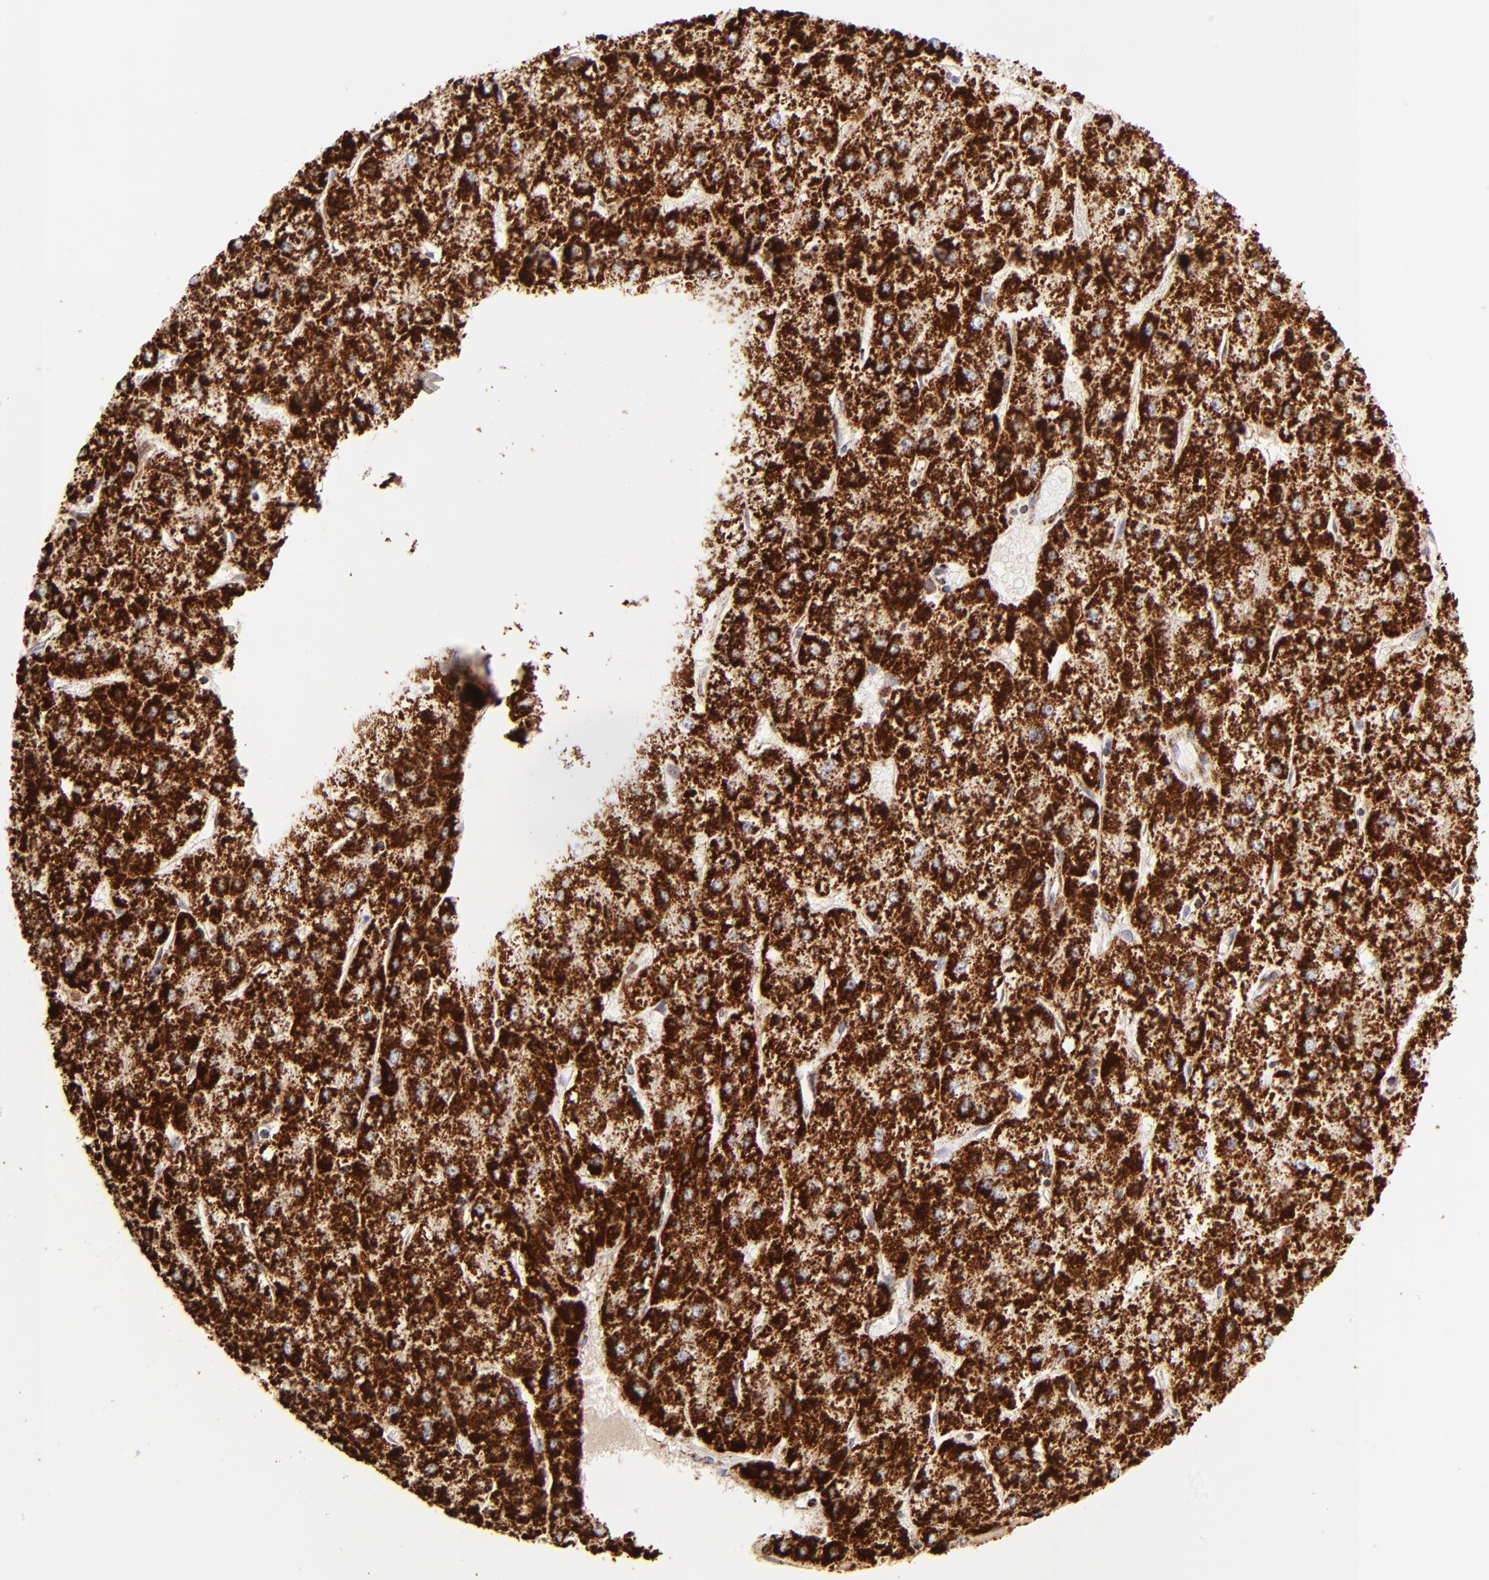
{"staining": {"intensity": "strong", "quantity": ">75%", "location": "cytoplasmic/membranous"}, "tissue": "liver cancer", "cell_type": "Tumor cells", "image_type": "cancer", "snomed": [{"axis": "morphology", "description": "Carcinoma, Hepatocellular, NOS"}, {"axis": "topography", "description": "Liver"}], "caption": "This photomicrograph shows liver cancer (hepatocellular carcinoma) stained with IHC to label a protein in brown. The cytoplasmic/membranous of tumor cells show strong positivity for the protein. Nuclei are counter-stained blue.", "gene": "ECH1", "patient": {"sex": "female", "age": 52}}